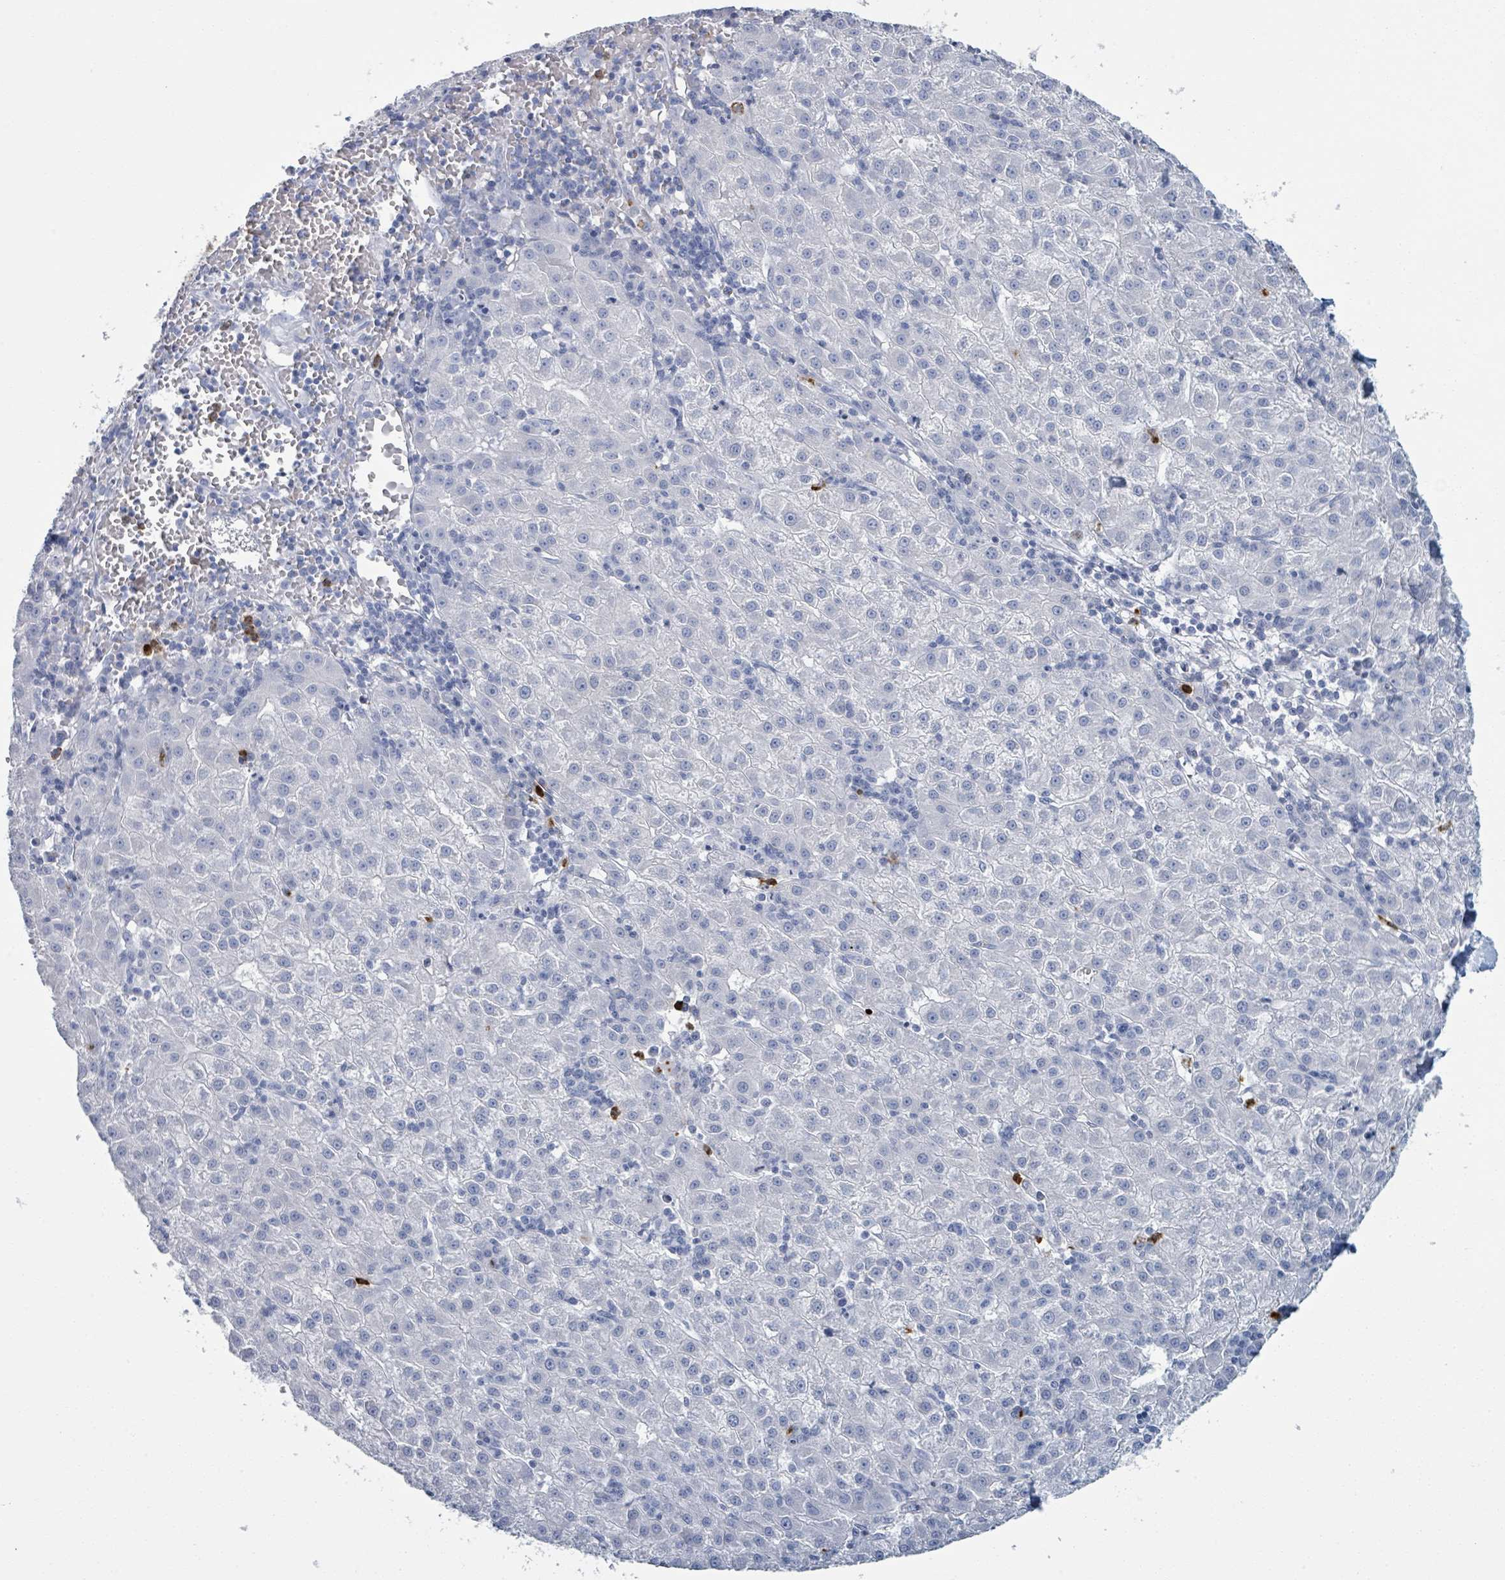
{"staining": {"intensity": "negative", "quantity": "none", "location": "none"}, "tissue": "liver cancer", "cell_type": "Tumor cells", "image_type": "cancer", "snomed": [{"axis": "morphology", "description": "Carcinoma, Hepatocellular, NOS"}, {"axis": "topography", "description": "Liver"}], "caption": "Tumor cells are negative for brown protein staining in hepatocellular carcinoma (liver). Nuclei are stained in blue.", "gene": "DEFA4", "patient": {"sex": "male", "age": 76}}